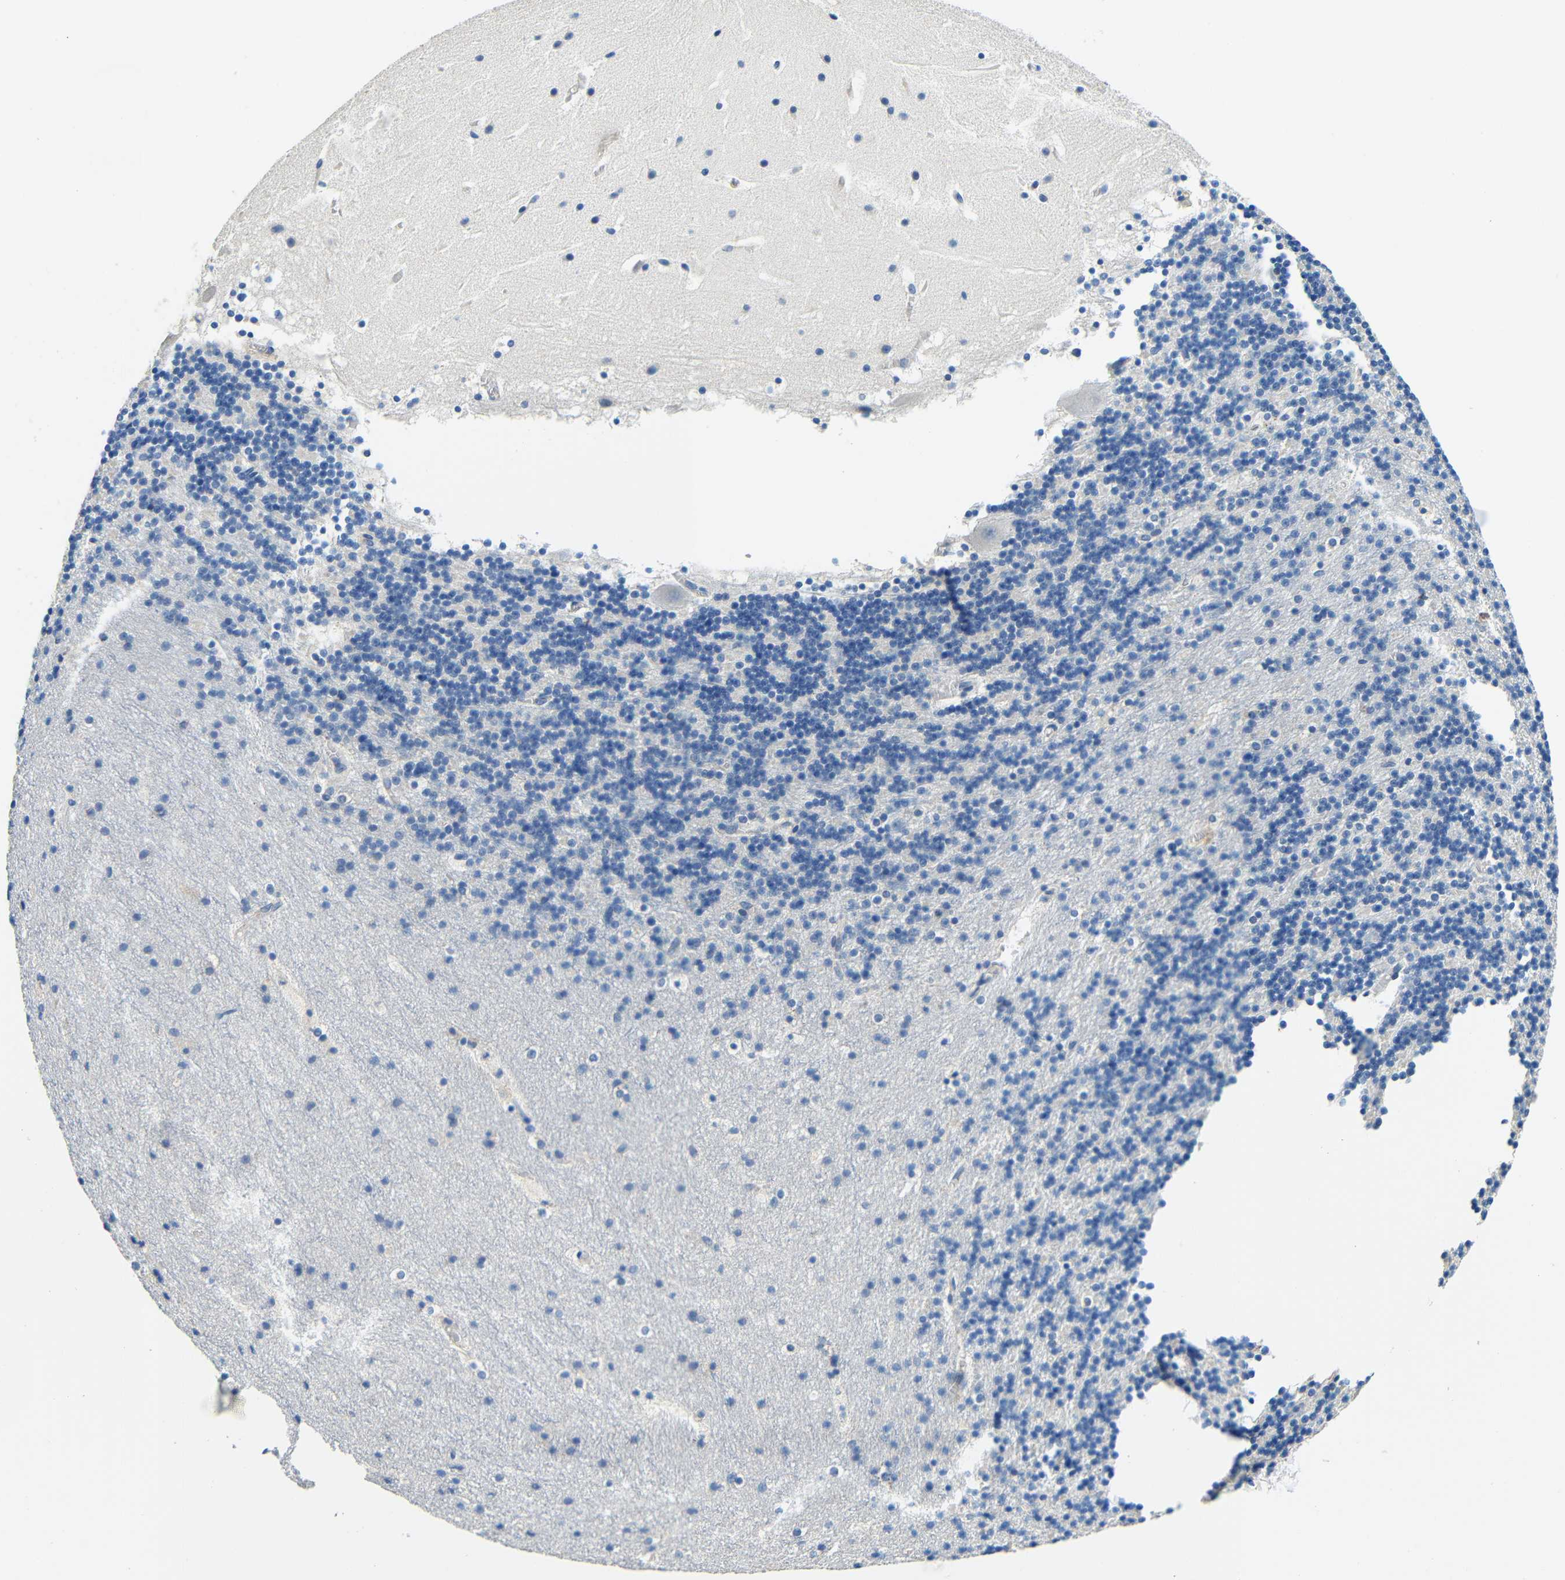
{"staining": {"intensity": "negative", "quantity": "none", "location": "none"}, "tissue": "cerebellum", "cell_type": "Cells in granular layer", "image_type": "normal", "snomed": [{"axis": "morphology", "description": "Normal tissue, NOS"}, {"axis": "topography", "description": "Cerebellum"}], "caption": "Histopathology image shows no significant protein positivity in cells in granular layer of normal cerebellum. (Brightfield microscopy of DAB IHC at high magnification).", "gene": "FMO5", "patient": {"sex": "male", "age": 45}}